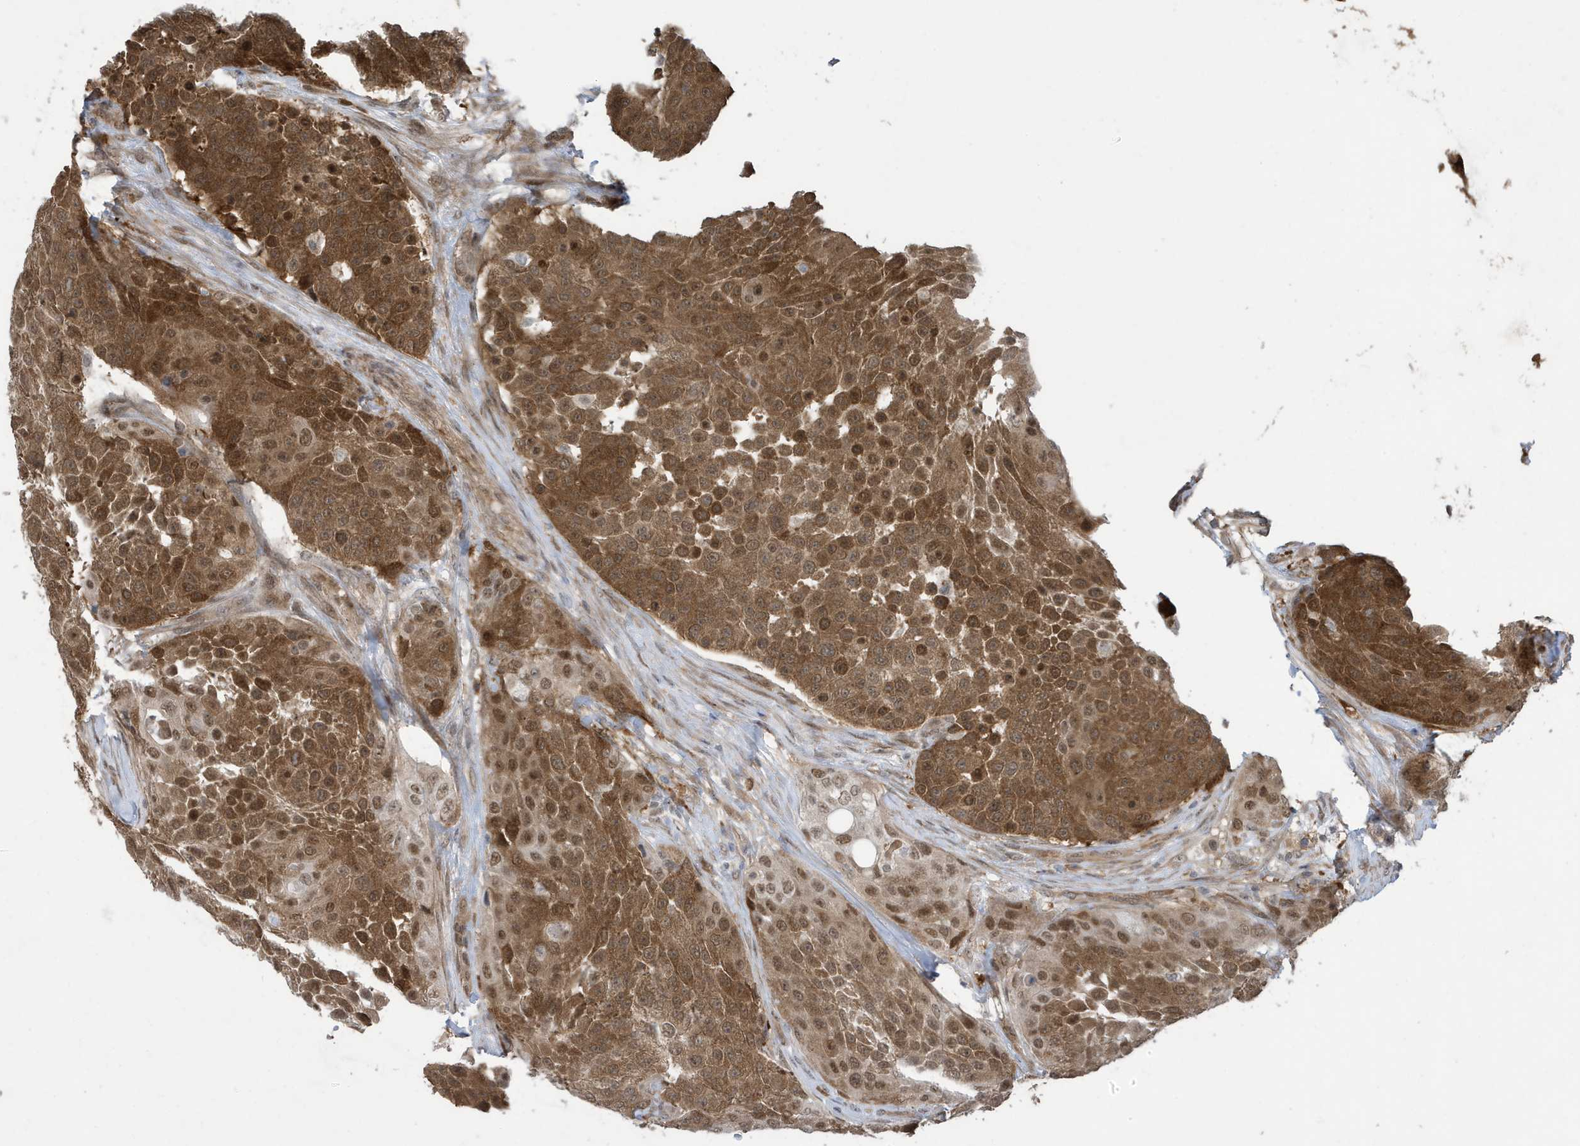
{"staining": {"intensity": "moderate", "quantity": ">75%", "location": "cytoplasmic/membranous,nuclear"}, "tissue": "urothelial cancer", "cell_type": "Tumor cells", "image_type": "cancer", "snomed": [{"axis": "morphology", "description": "Urothelial carcinoma, High grade"}, {"axis": "topography", "description": "Urinary bladder"}], "caption": "The image shows a brown stain indicating the presence of a protein in the cytoplasmic/membranous and nuclear of tumor cells in urothelial cancer. (Brightfield microscopy of DAB IHC at high magnification).", "gene": "UBQLN1", "patient": {"sex": "female", "age": 63}}